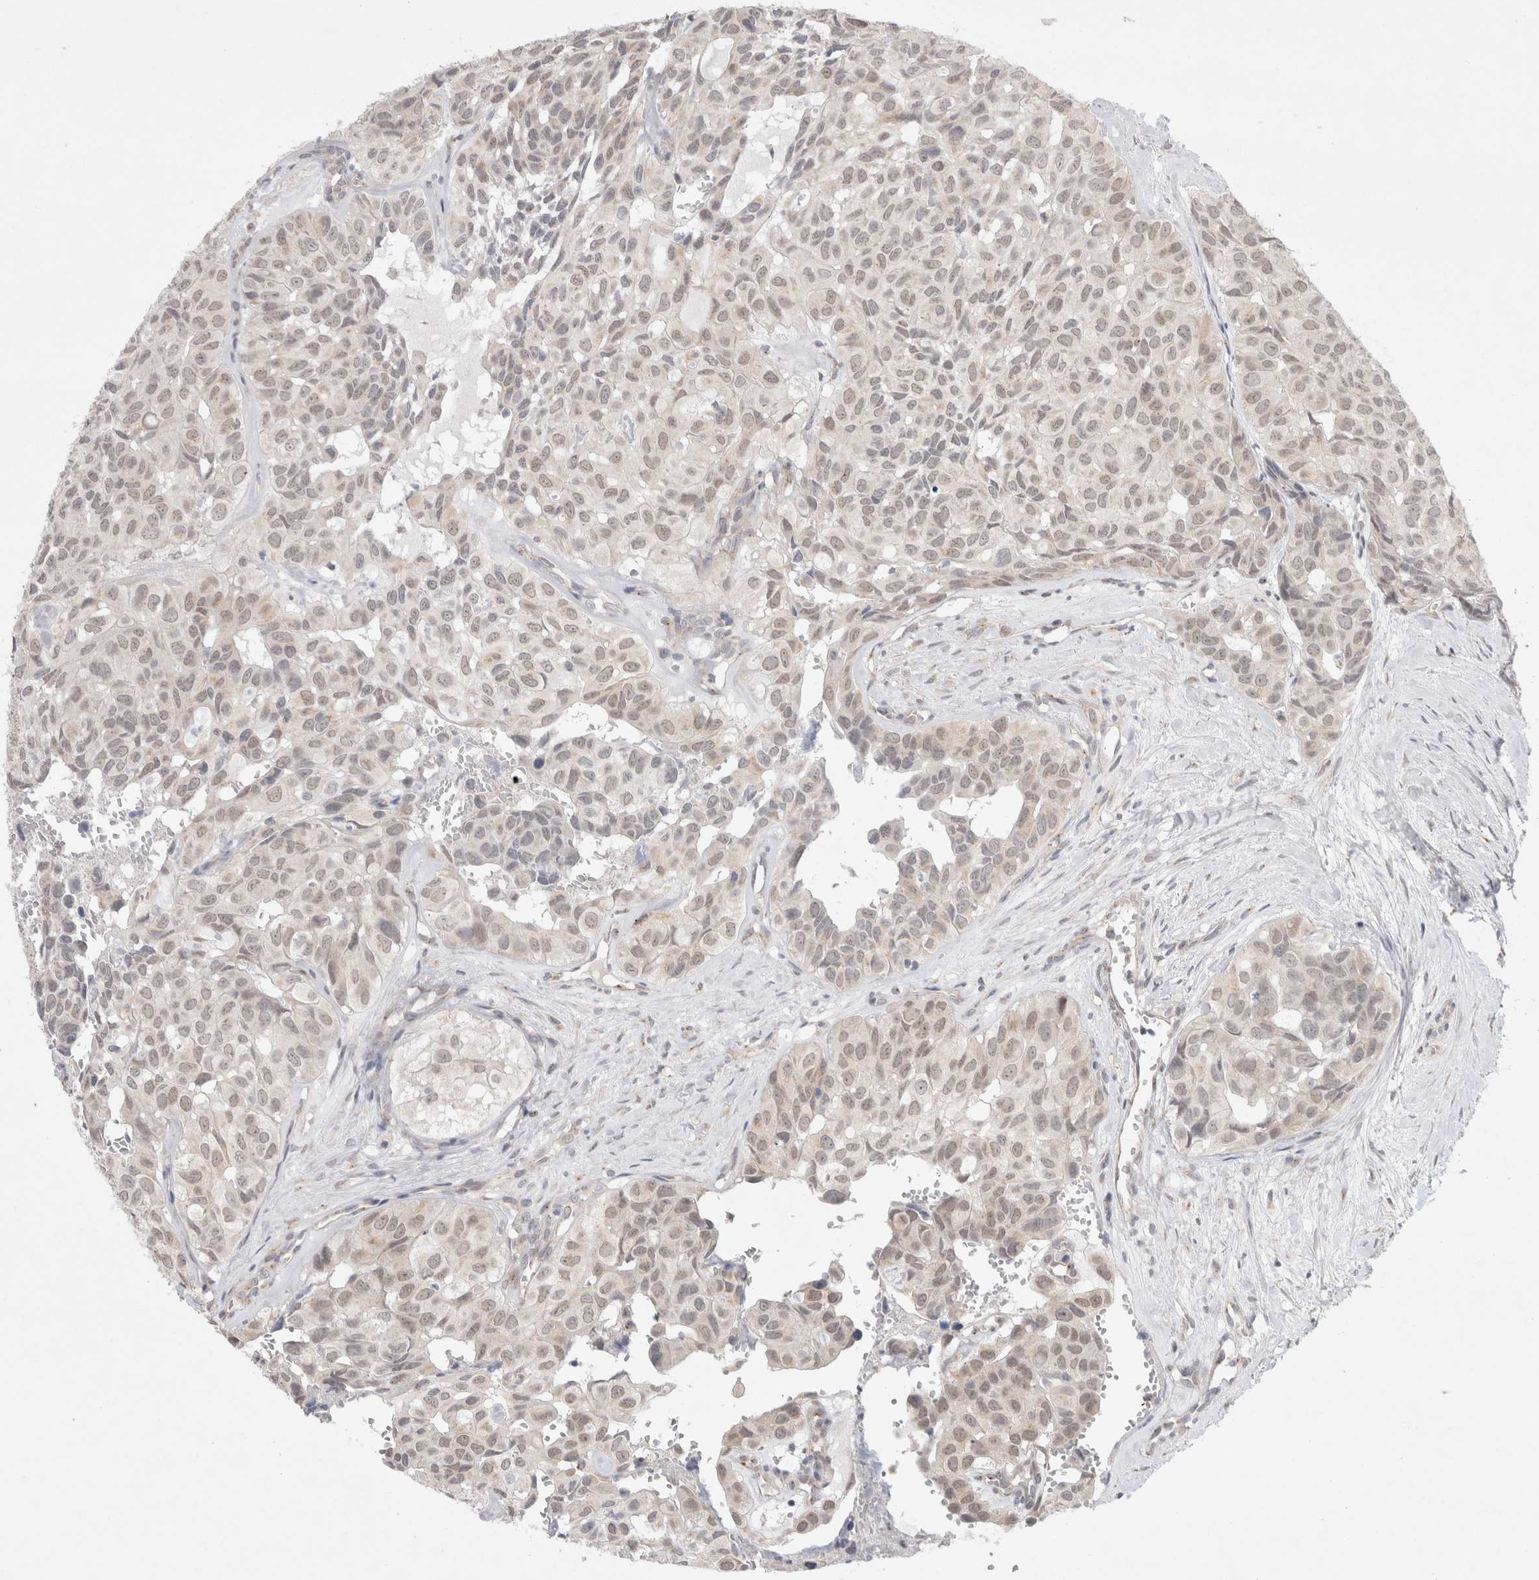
{"staining": {"intensity": "weak", "quantity": ">75%", "location": "nuclear"}, "tissue": "head and neck cancer", "cell_type": "Tumor cells", "image_type": "cancer", "snomed": [{"axis": "morphology", "description": "Adenocarcinoma, NOS"}, {"axis": "topography", "description": "Salivary gland, NOS"}, {"axis": "topography", "description": "Head-Neck"}], "caption": "Protein expression analysis of human head and neck adenocarcinoma reveals weak nuclear expression in about >75% of tumor cells. Ihc stains the protein in brown and the nuclei are stained blue.", "gene": "BICD2", "patient": {"sex": "female", "age": 76}}